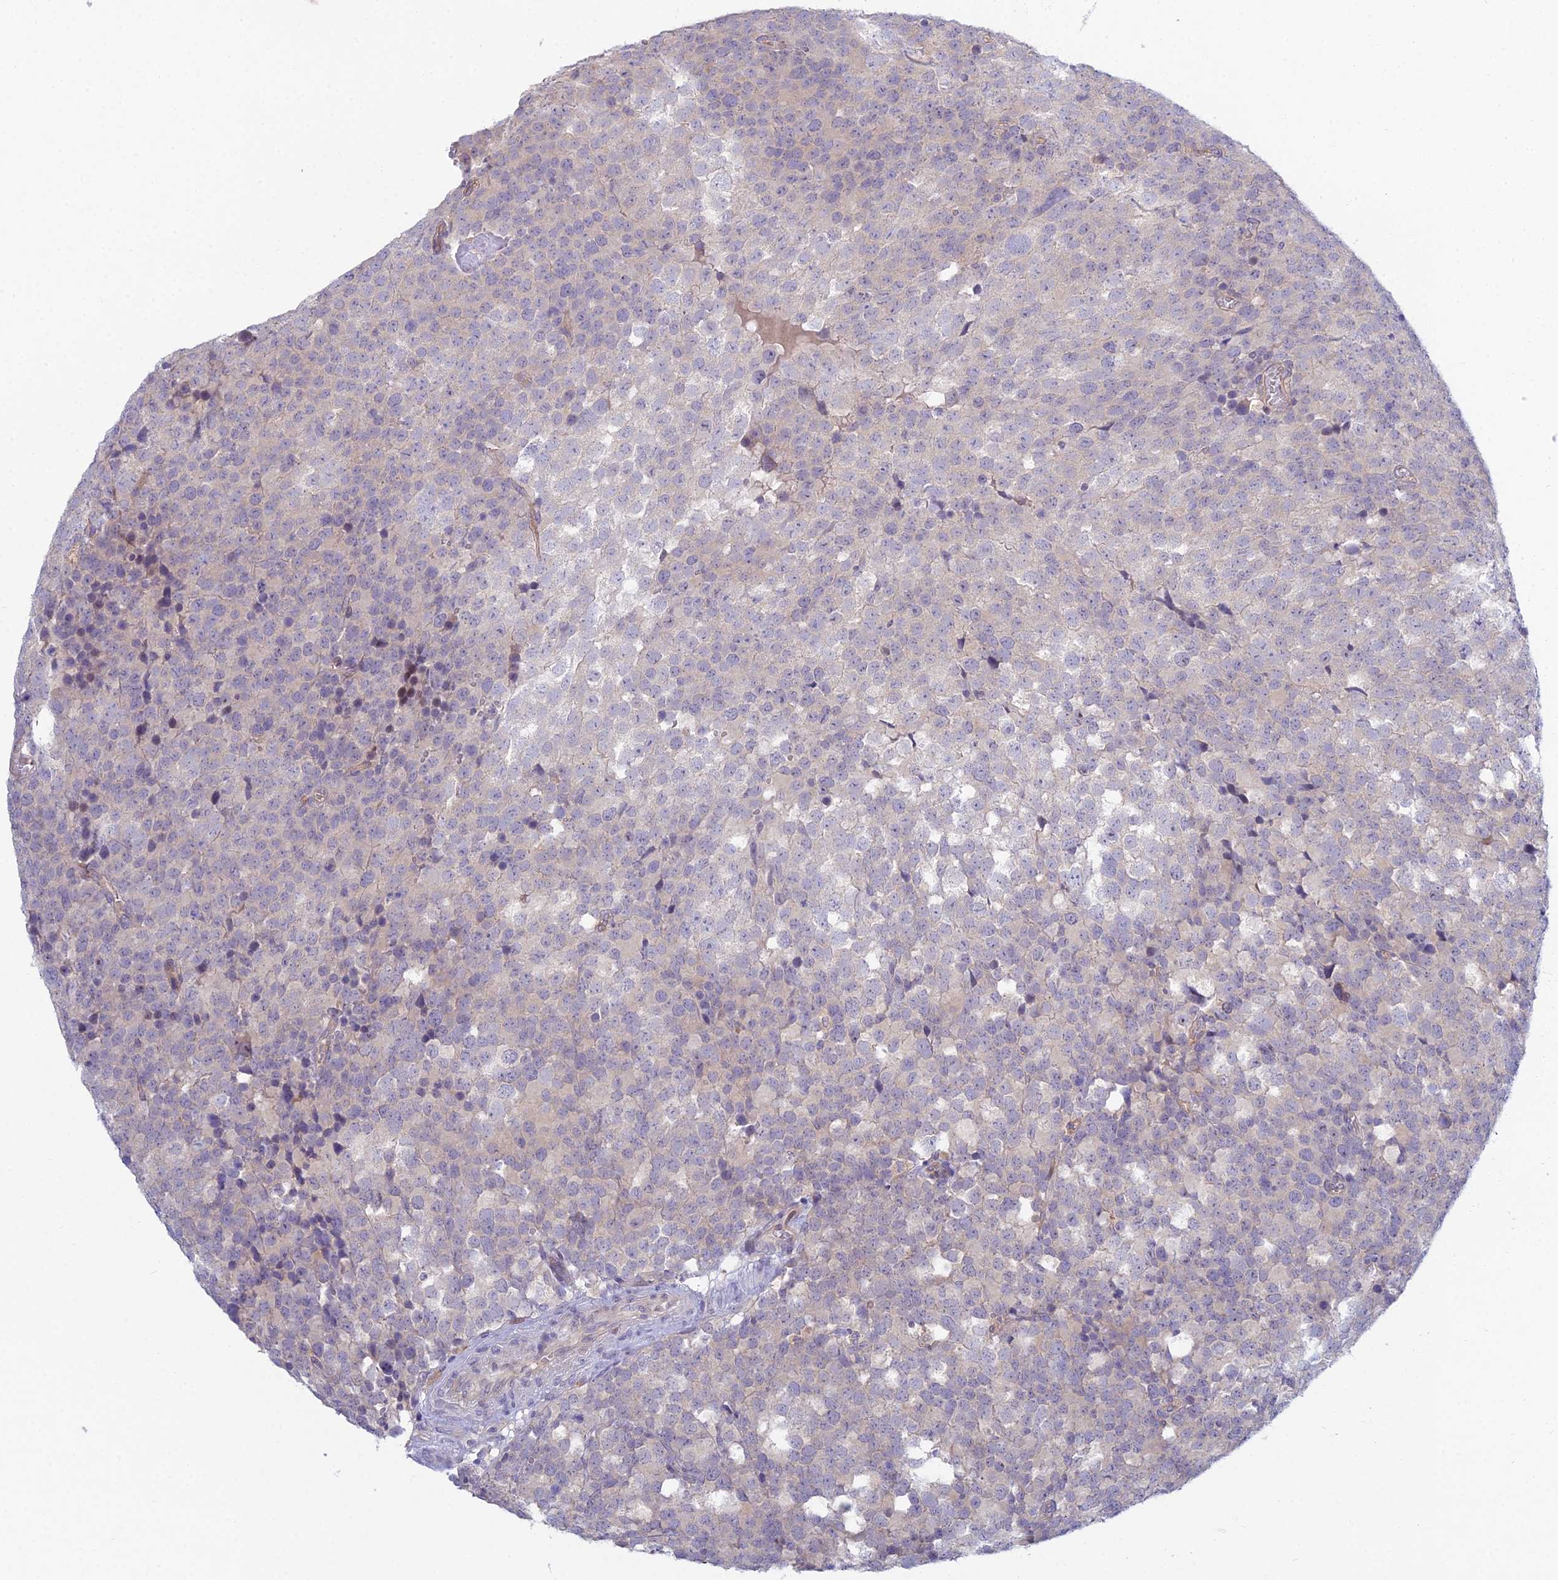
{"staining": {"intensity": "negative", "quantity": "none", "location": "none"}, "tissue": "testis cancer", "cell_type": "Tumor cells", "image_type": "cancer", "snomed": [{"axis": "morphology", "description": "Seminoma, NOS"}, {"axis": "topography", "description": "Testis"}], "caption": "Seminoma (testis) stained for a protein using immunohistochemistry shows no positivity tumor cells.", "gene": "METTL26", "patient": {"sex": "male", "age": 71}}